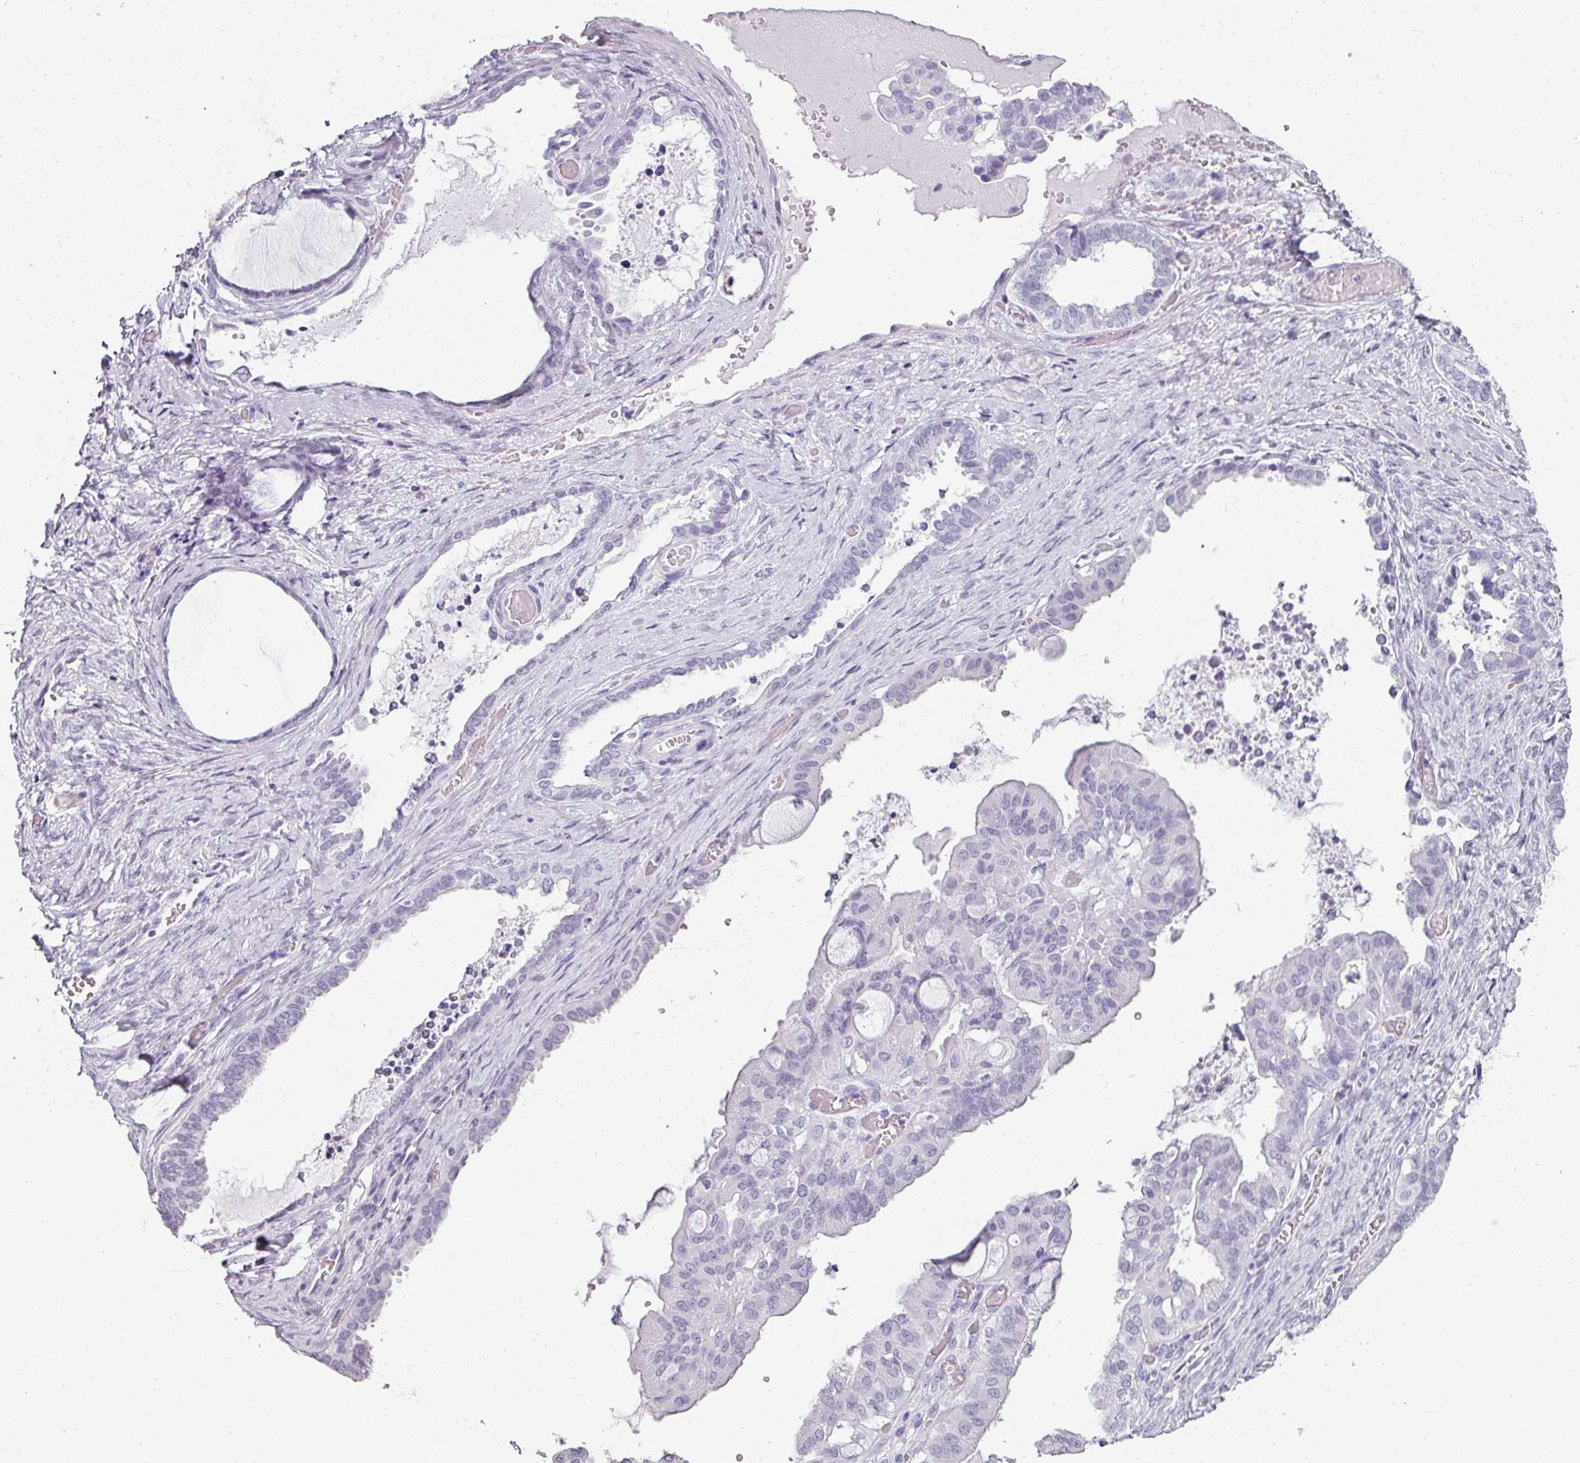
{"staining": {"intensity": "negative", "quantity": "none", "location": "none"}, "tissue": "ovarian cancer", "cell_type": "Tumor cells", "image_type": "cancer", "snomed": [{"axis": "morphology", "description": "Carcinoma, NOS"}, {"axis": "morphology", "description": "Carcinoma, endometroid"}, {"axis": "topography", "description": "Ovary"}], "caption": "Immunohistochemistry of endometroid carcinoma (ovarian) shows no positivity in tumor cells.", "gene": "REG3G", "patient": {"sex": "female", "age": 50}}